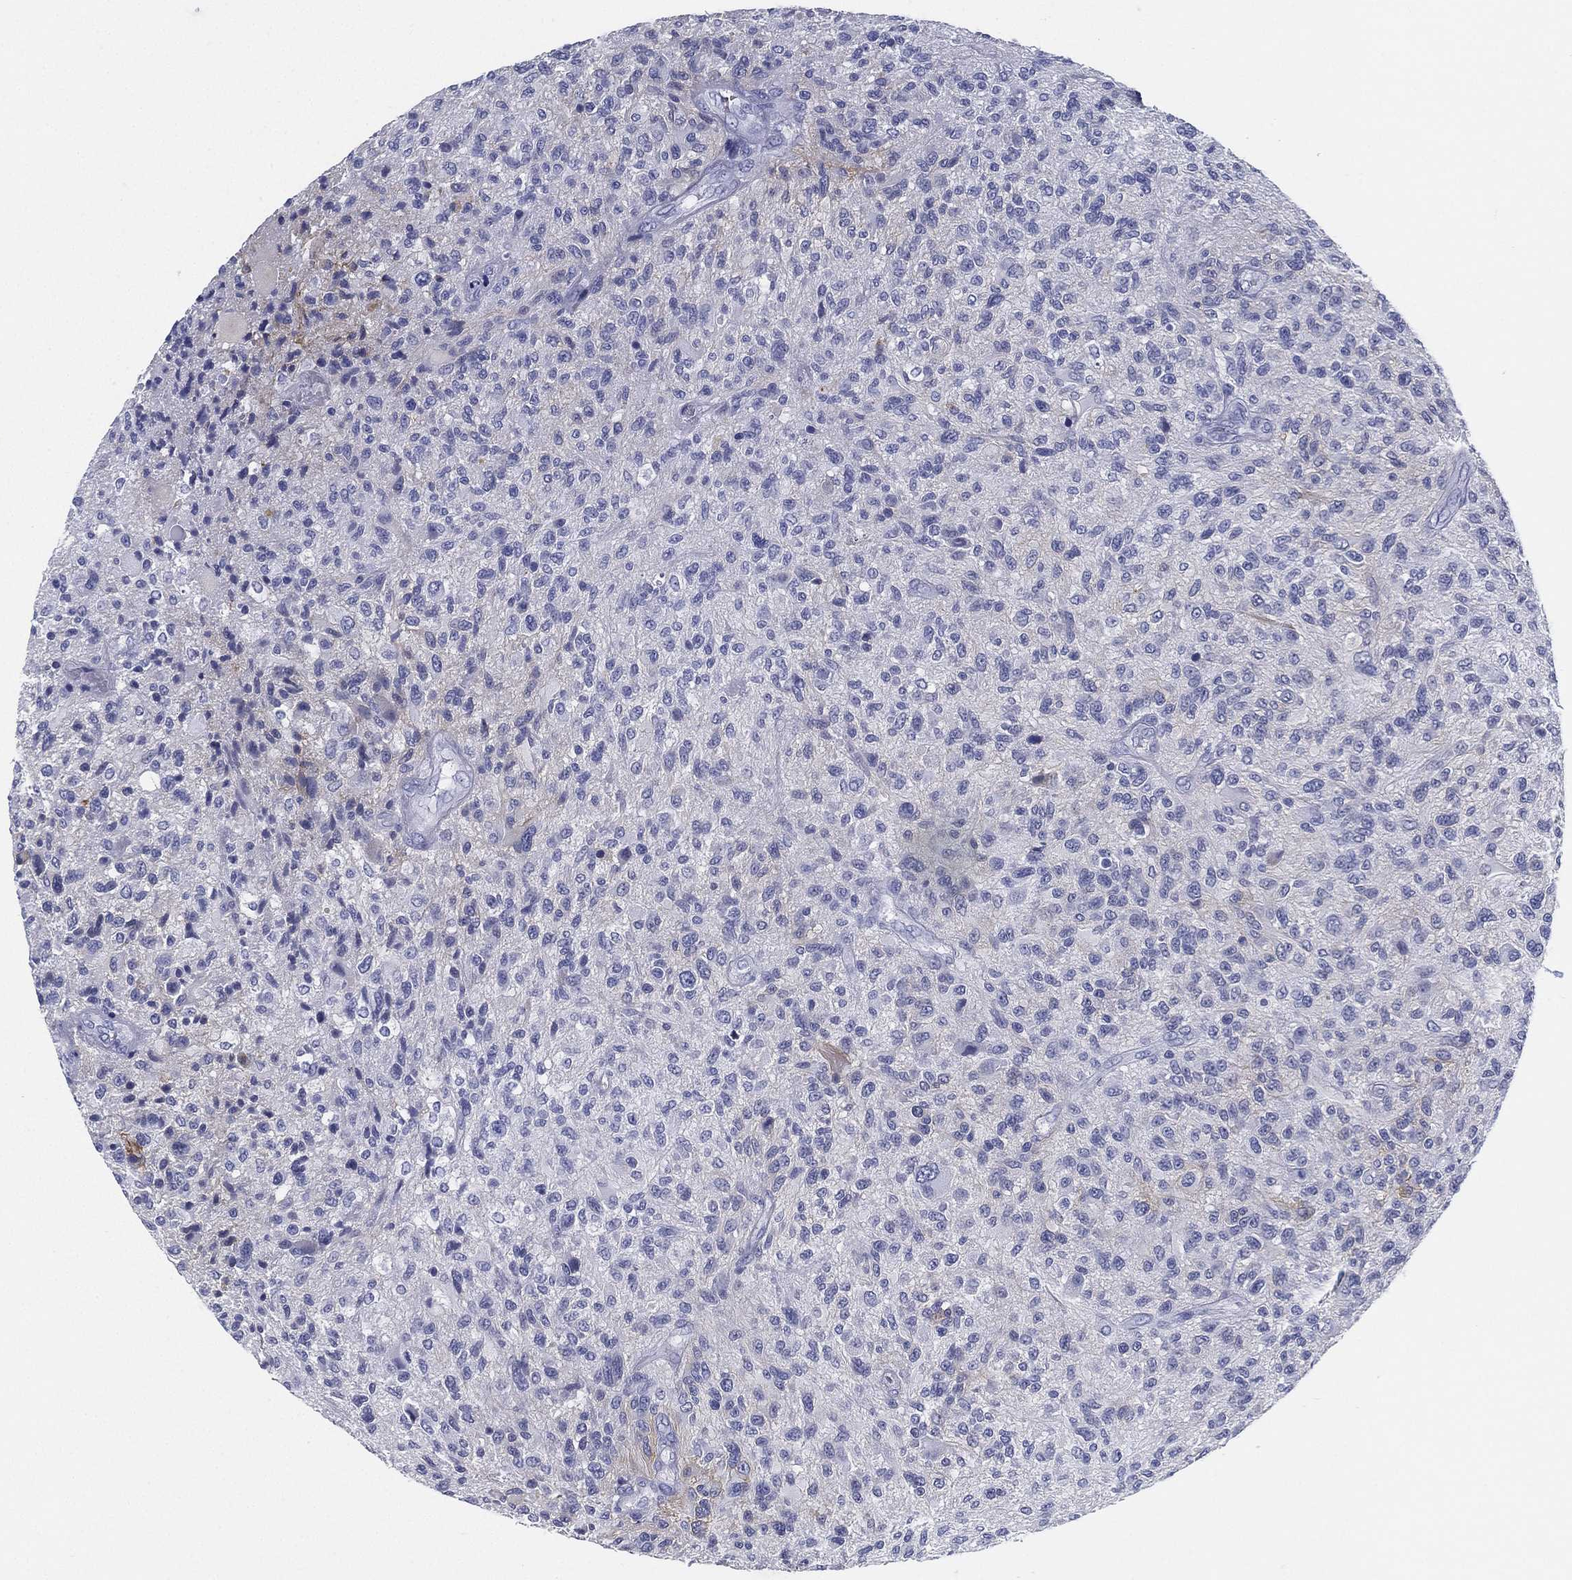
{"staining": {"intensity": "negative", "quantity": "none", "location": "none"}, "tissue": "glioma", "cell_type": "Tumor cells", "image_type": "cancer", "snomed": [{"axis": "morphology", "description": "Glioma, malignant, High grade"}, {"axis": "topography", "description": "Brain"}], "caption": "Immunohistochemistry image of neoplastic tissue: glioma stained with DAB (3,3'-diaminobenzidine) exhibits no significant protein expression in tumor cells.", "gene": "ATP1B2", "patient": {"sex": "male", "age": 47}}